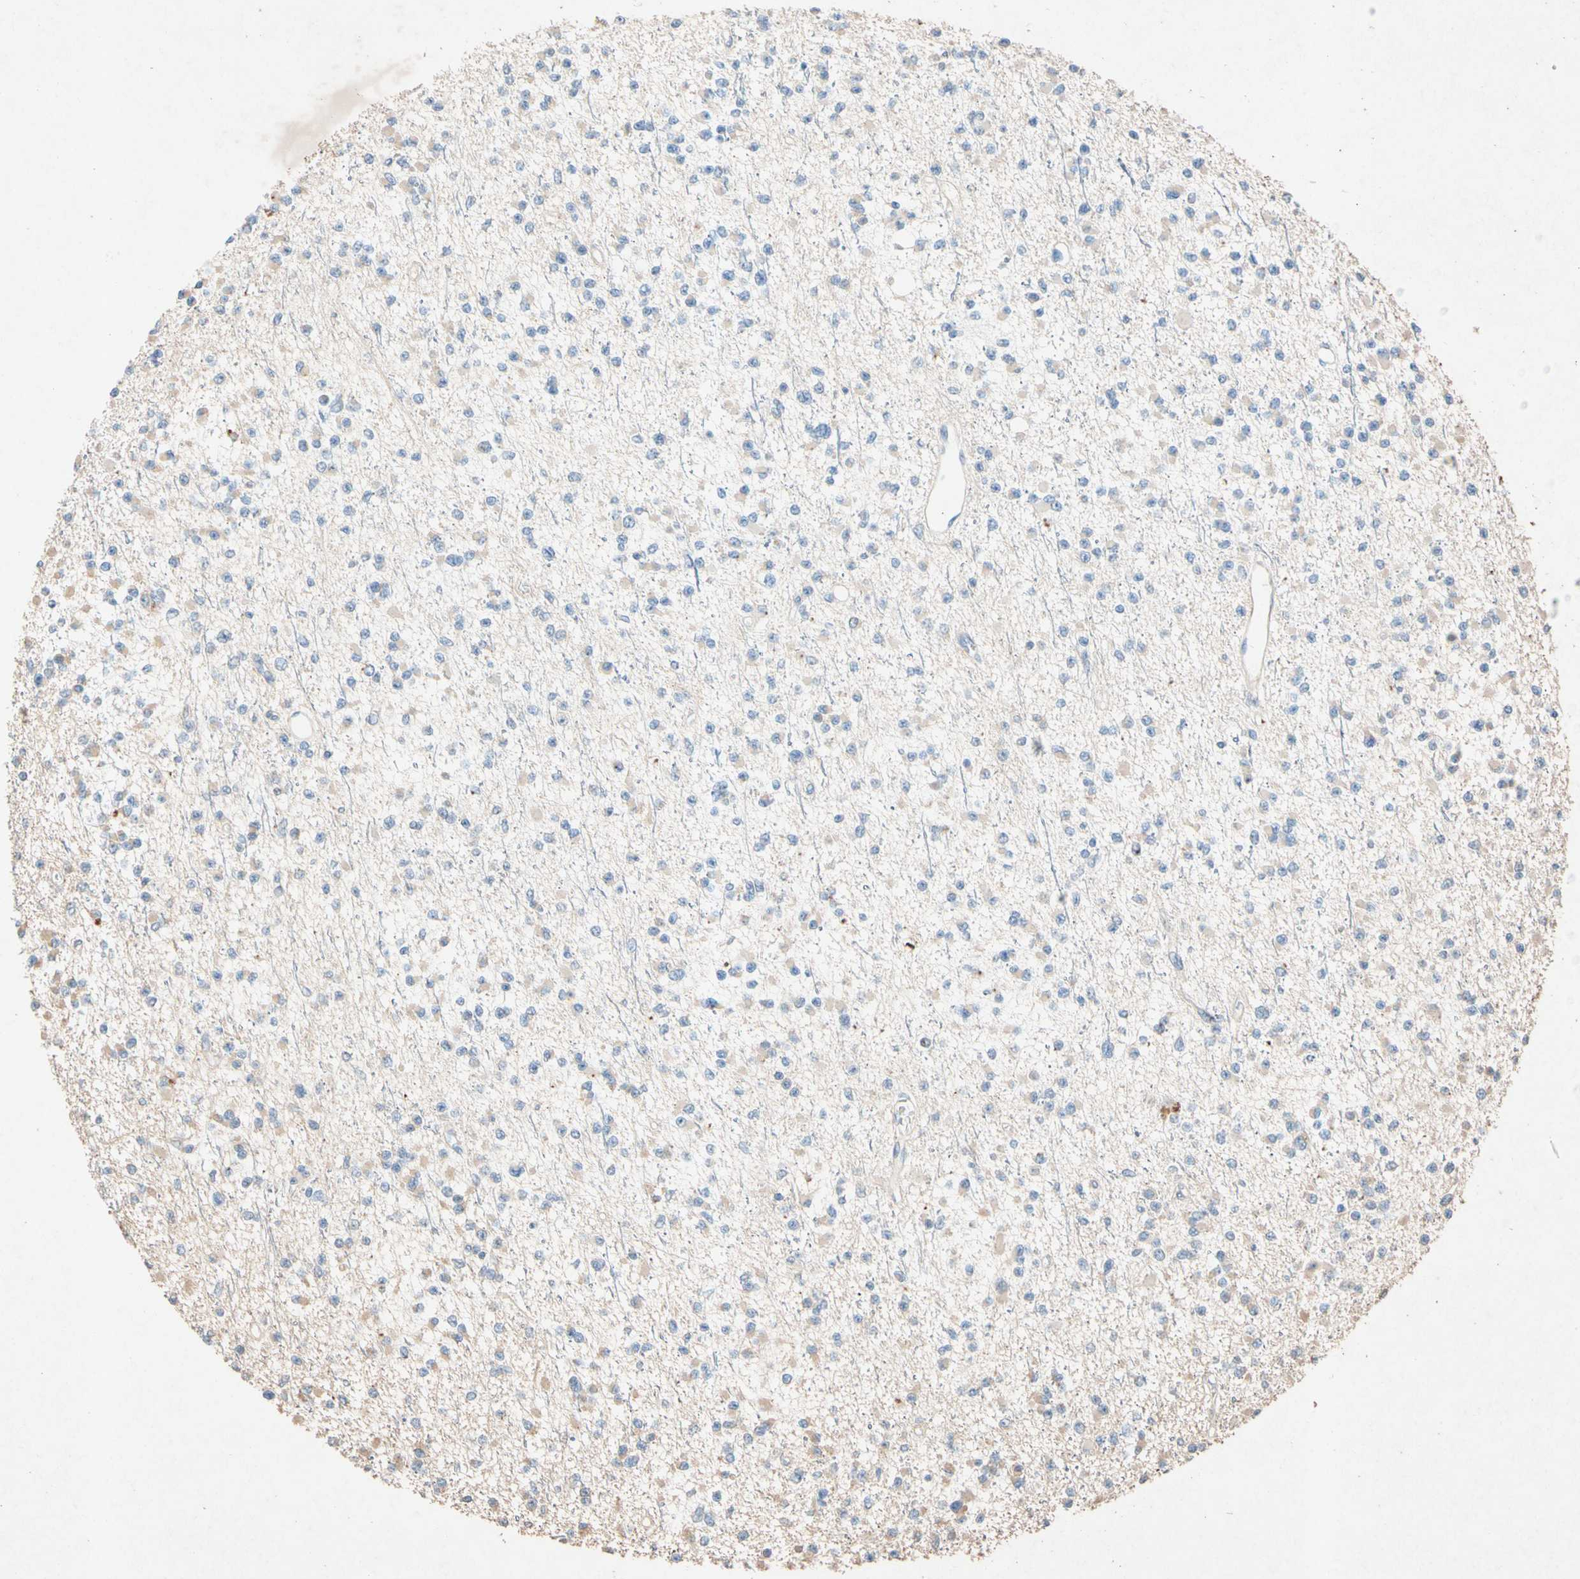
{"staining": {"intensity": "negative", "quantity": "none", "location": "none"}, "tissue": "glioma", "cell_type": "Tumor cells", "image_type": "cancer", "snomed": [{"axis": "morphology", "description": "Glioma, malignant, Low grade"}, {"axis": "topography", "description": "Brain"}], "caption": "The immunohistochemistry micrograph has no significant expression in tumor cells of glioma tissue.", "gene": "GASK1B", "patient": {"sex": "female", "age": 22}}